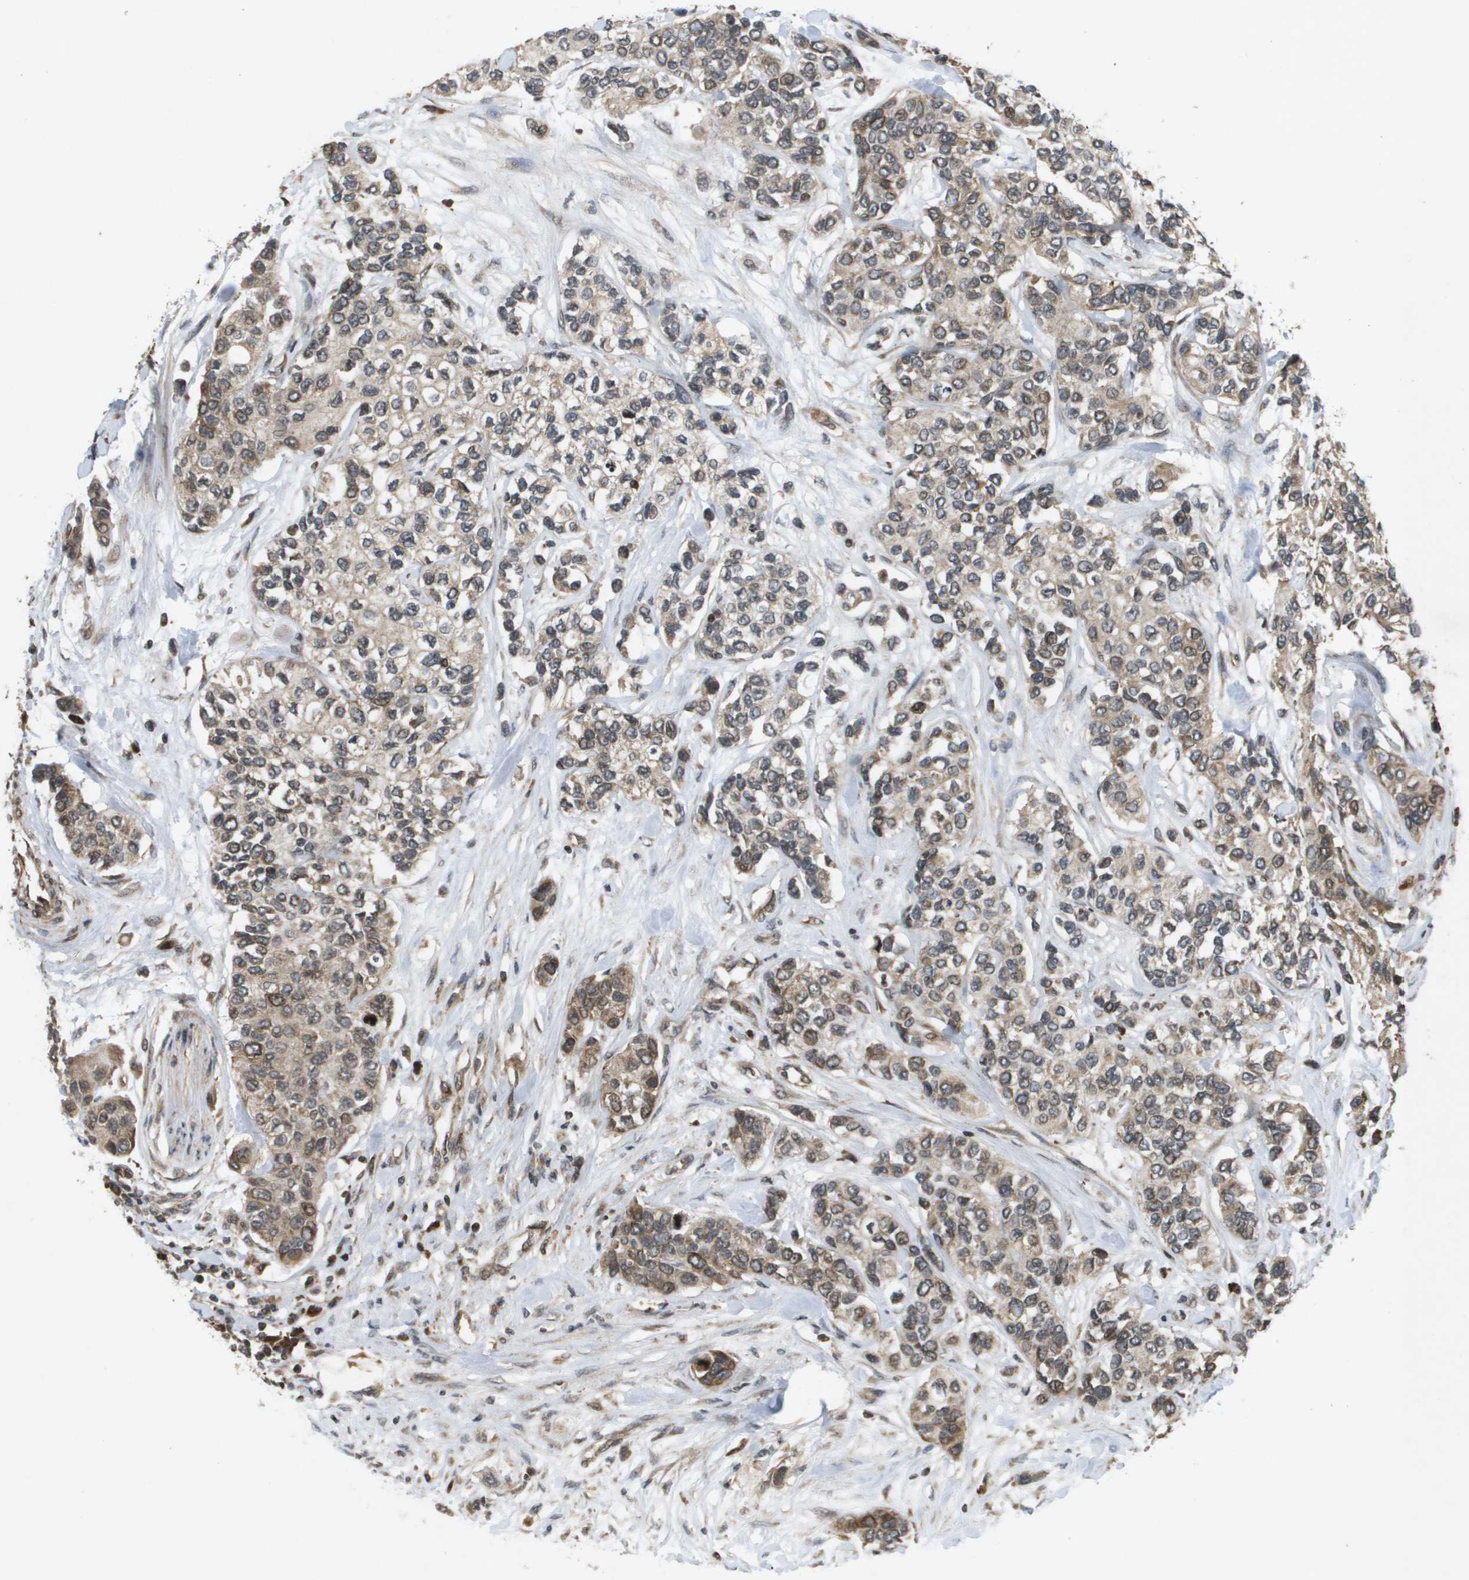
{"staining": {"intensity": "moderate", "quantity": ">75%", "location": "cytoplasmic/membranous"}, "tissue": "urothelial cancer", "cell_type": "Tumor cells", "image_type": "cancer", "snomed": [{"axis": "morphology", "description": "Urothelial carcinoma, High grade"}, {"axis": "topography", "description": "Urinary bladder"}], "caption": "IHC photomicrograph of urothelial cancer stained for a protein (brown), which demonstrates medium levels of moderate cytoplasmic/membranous positivity in approximately >75% of tumor cells.", "gene": "KIF11", "patient": {"sex": "female", "age": 56}}